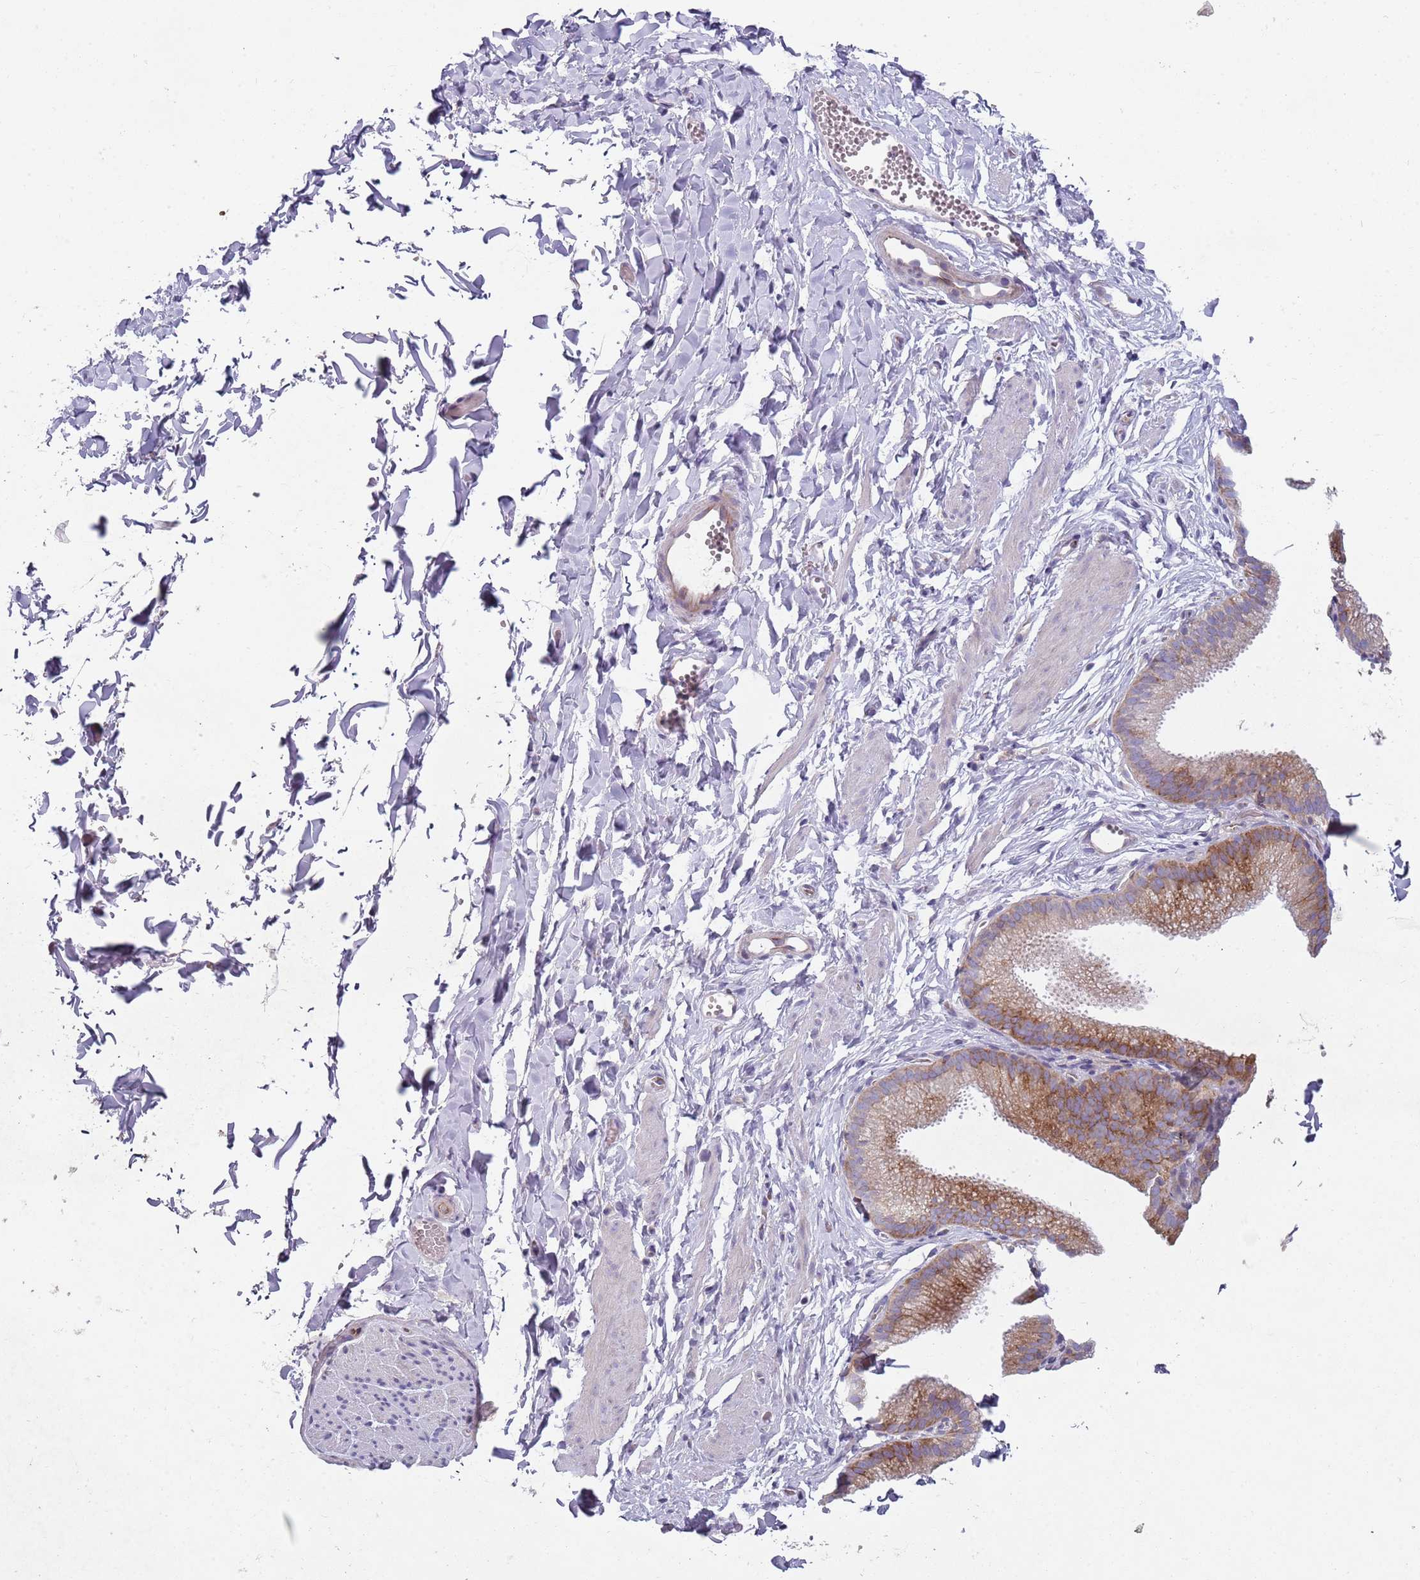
{"staining": {"intensity": "negative", "quantity": "none", "location": "none"}, "tissue": "adipose tissue", "cell_type": "Adipocytes", "image_type": "normal", "snomed": [{"axis": "morphology", "description": "Normal tissue, NOS"}, {"axis": "topography", "description": "Gallbladder"}, {"axis": "topography", "description": "Peripheral nerve tissue"}], "caption": "Image shows no protein positivity in adipocytes of normal adipose tissue.", "gene": "ZNF583", "patient": {"sex": "male", "age": 38}}